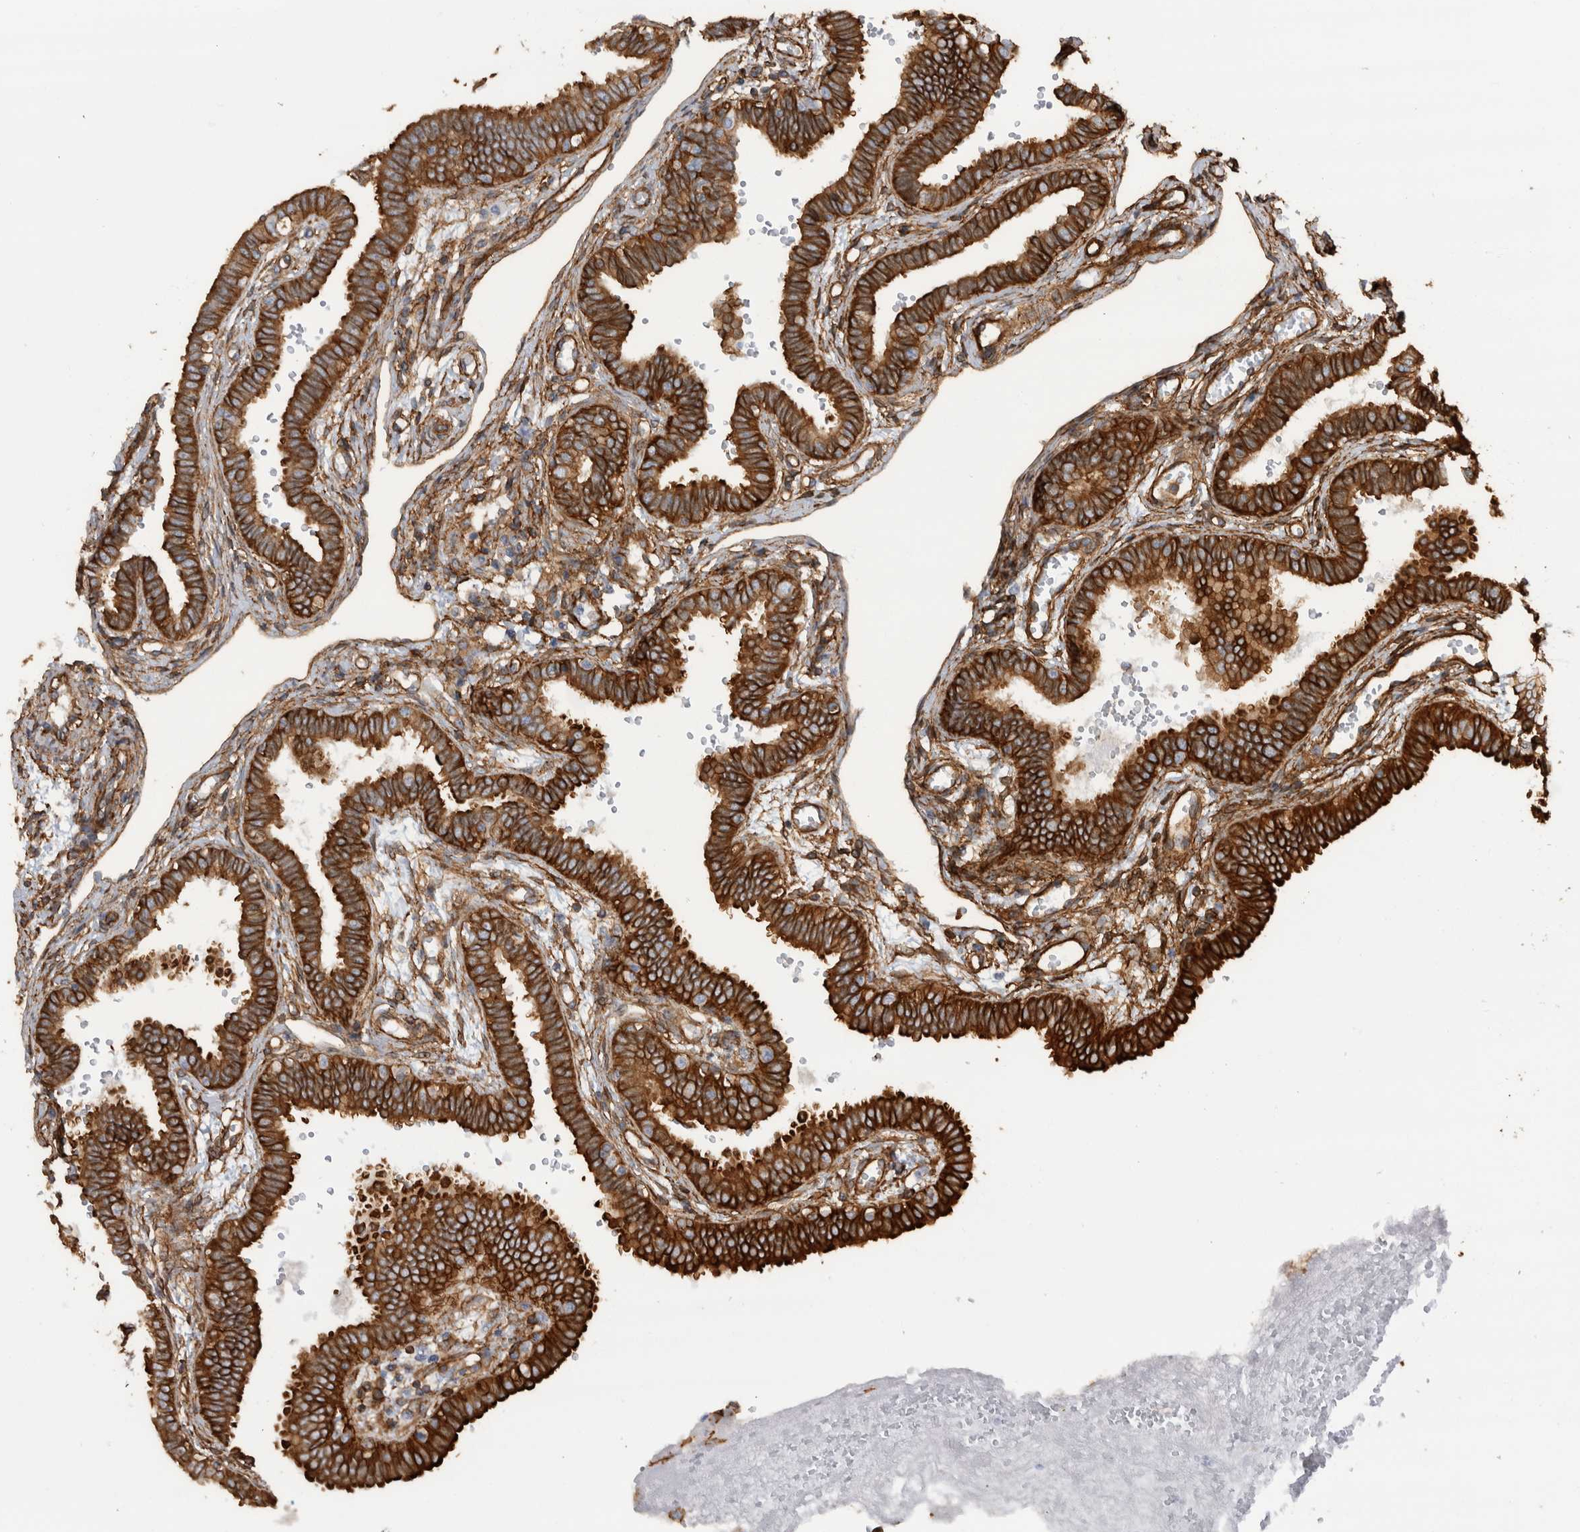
{"staining": {"intensity": "strong", "quantity": ">75%", "location": "cytoplasmic/membranous"}, "tissue": "fallopian tube", "cell_type": "Glandular cells", "image_type": "normal", "snomed": [{"axis": "morphology", "description": "Normal tissue, NOS"}, {"axis": "topography", "description": "Fallopian tube"}], "caption": "The immunohistochemical stain highlights strong cytoplasmic/membranous expression in glandular cells of benign fallopian tube.", "gene": "AHNAK", "patient": {"sex": "female", "age": 32}}